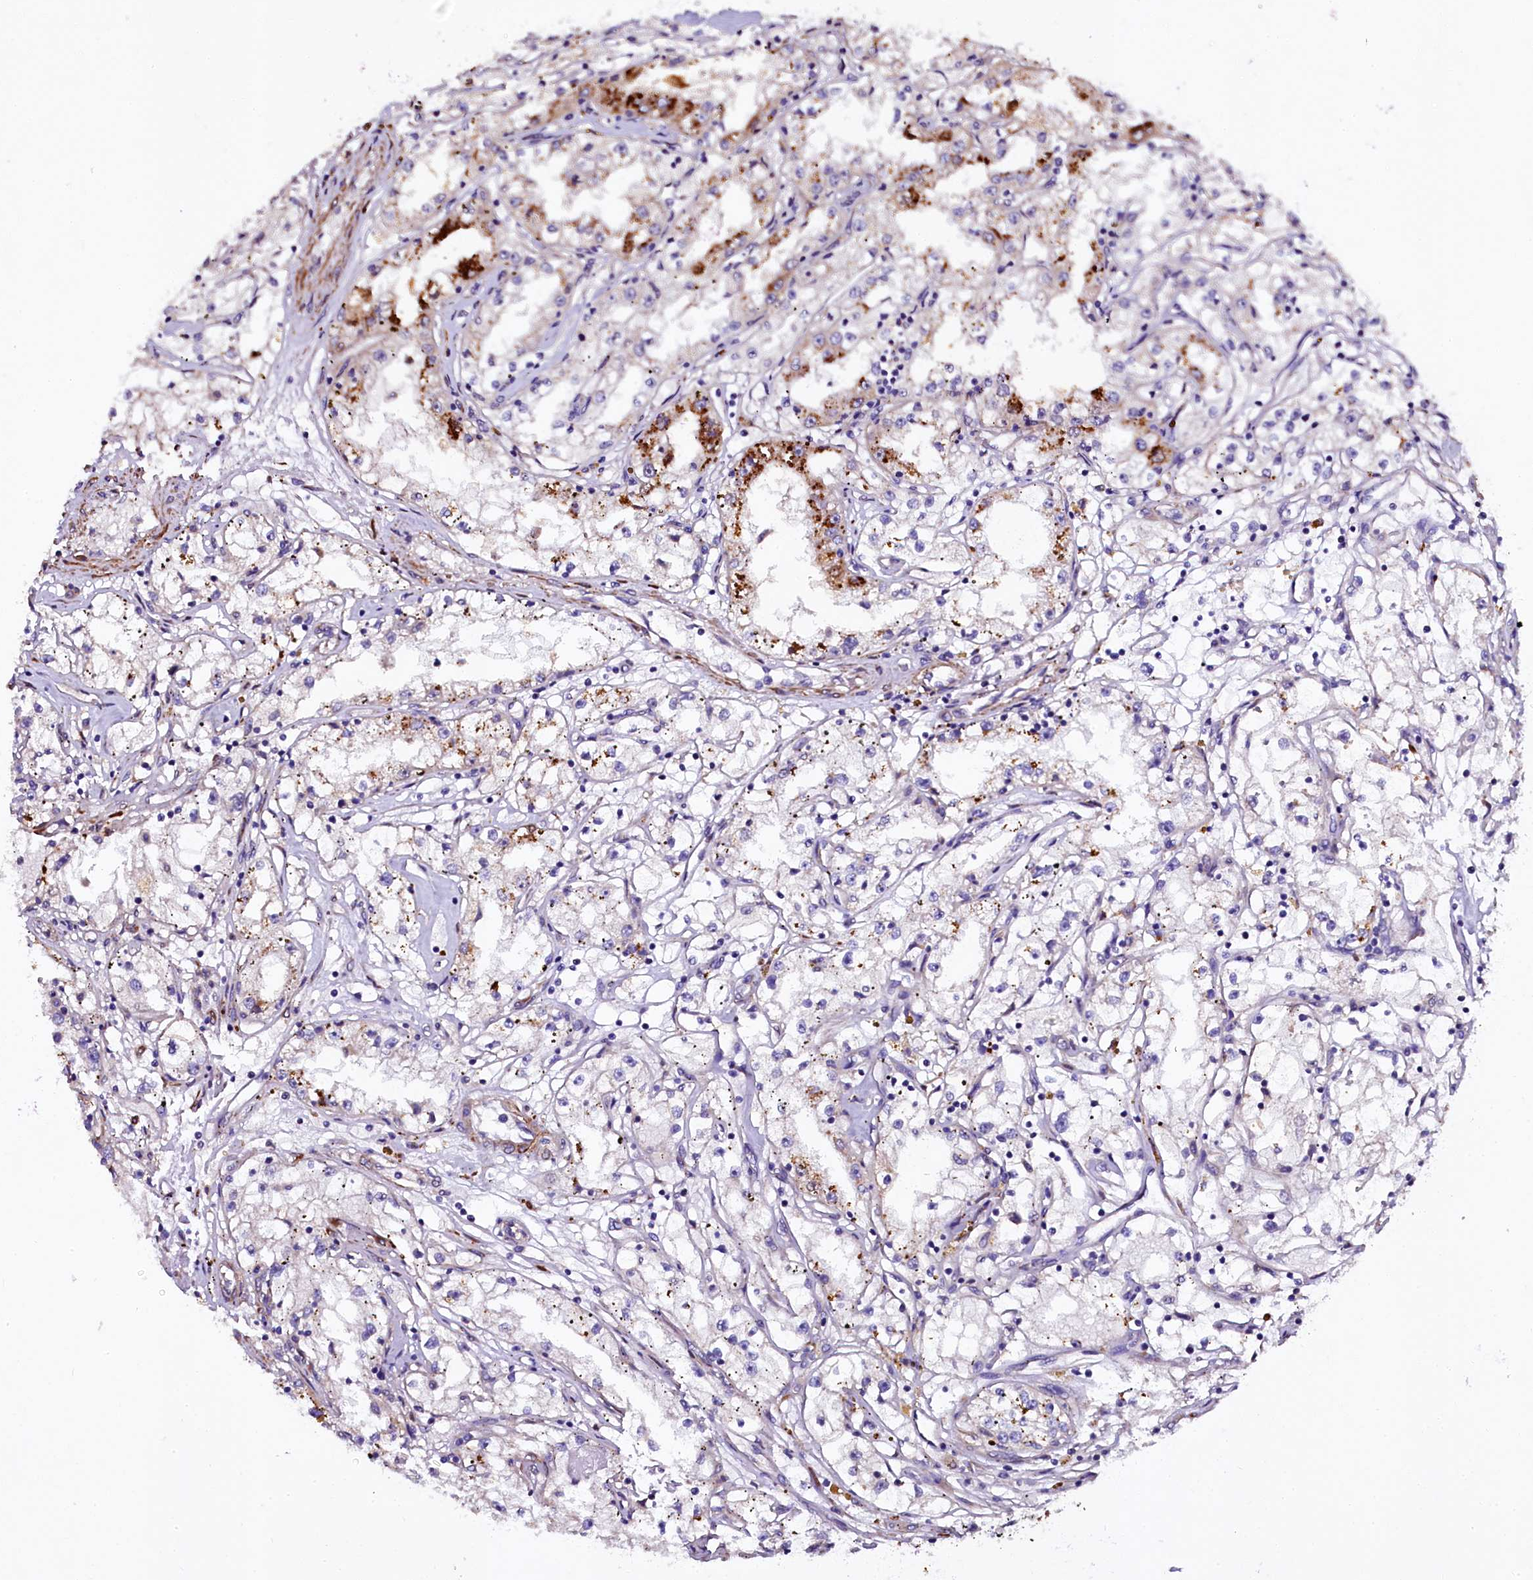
{"staining": {"intensity": "strong", "quantity": "<25%", "location": "cytoplasmic/membranous"}, "tissue": "renal cancer", "cell_type": "Tumor cells", "image_type": "cancer", "snomed": [{"axis": "morphology", "description": "Adenocarcinoma, NOS"}, {"axis": "topography", "description": "Kidney"}], "caption": "A histopathology image of renal adenocarcinoma stained for a protein shows strong cytoplasmic/membranous brown staining in tumor cells.", "gene": "N4BP1", "patient": {"sex": "male", "age": 56}}